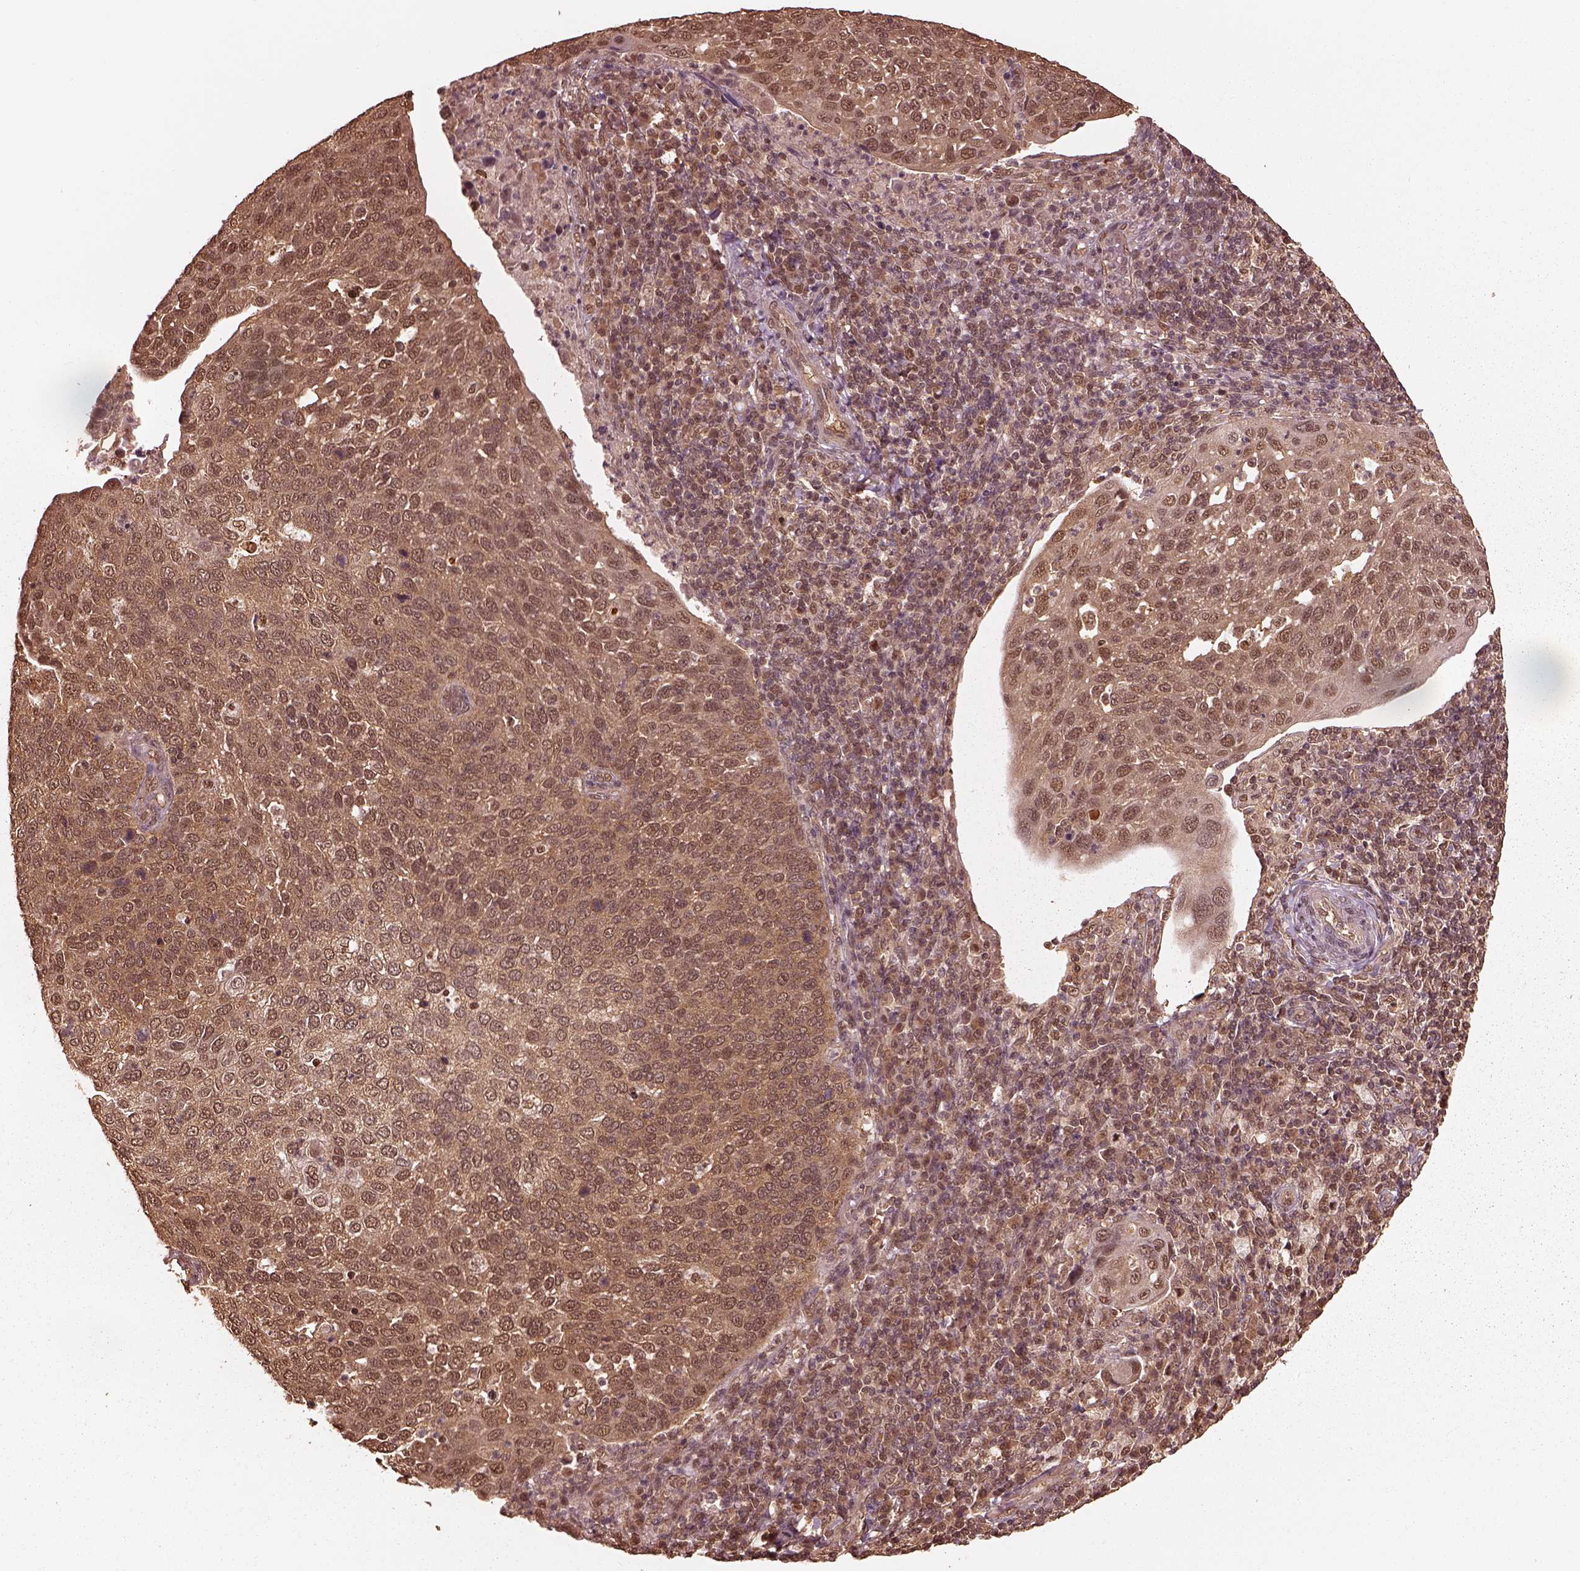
{"staining": {"intensity": "moderate", "quantity": ">75%", "location": "cytoplasmic/membranous,nuclear"}, "tissue": "cervical cancer", "cell_type": "Tumor cells", "image_type": "cancer", "snomed": [{"axis": "morphology", "description": "Squamous cell carcinoma, NOS"}, {"axis": "topography", "description": "Cervix"}], "caption": "Protein staining of squamous cell carcinoma (cervical) tissue exhibits moderate cytoplasmic/membranous and nuclear staining in about >75% of tumor cells.", "gene": "PSMC5", "patient": {"sex": "female", "age": 54}}